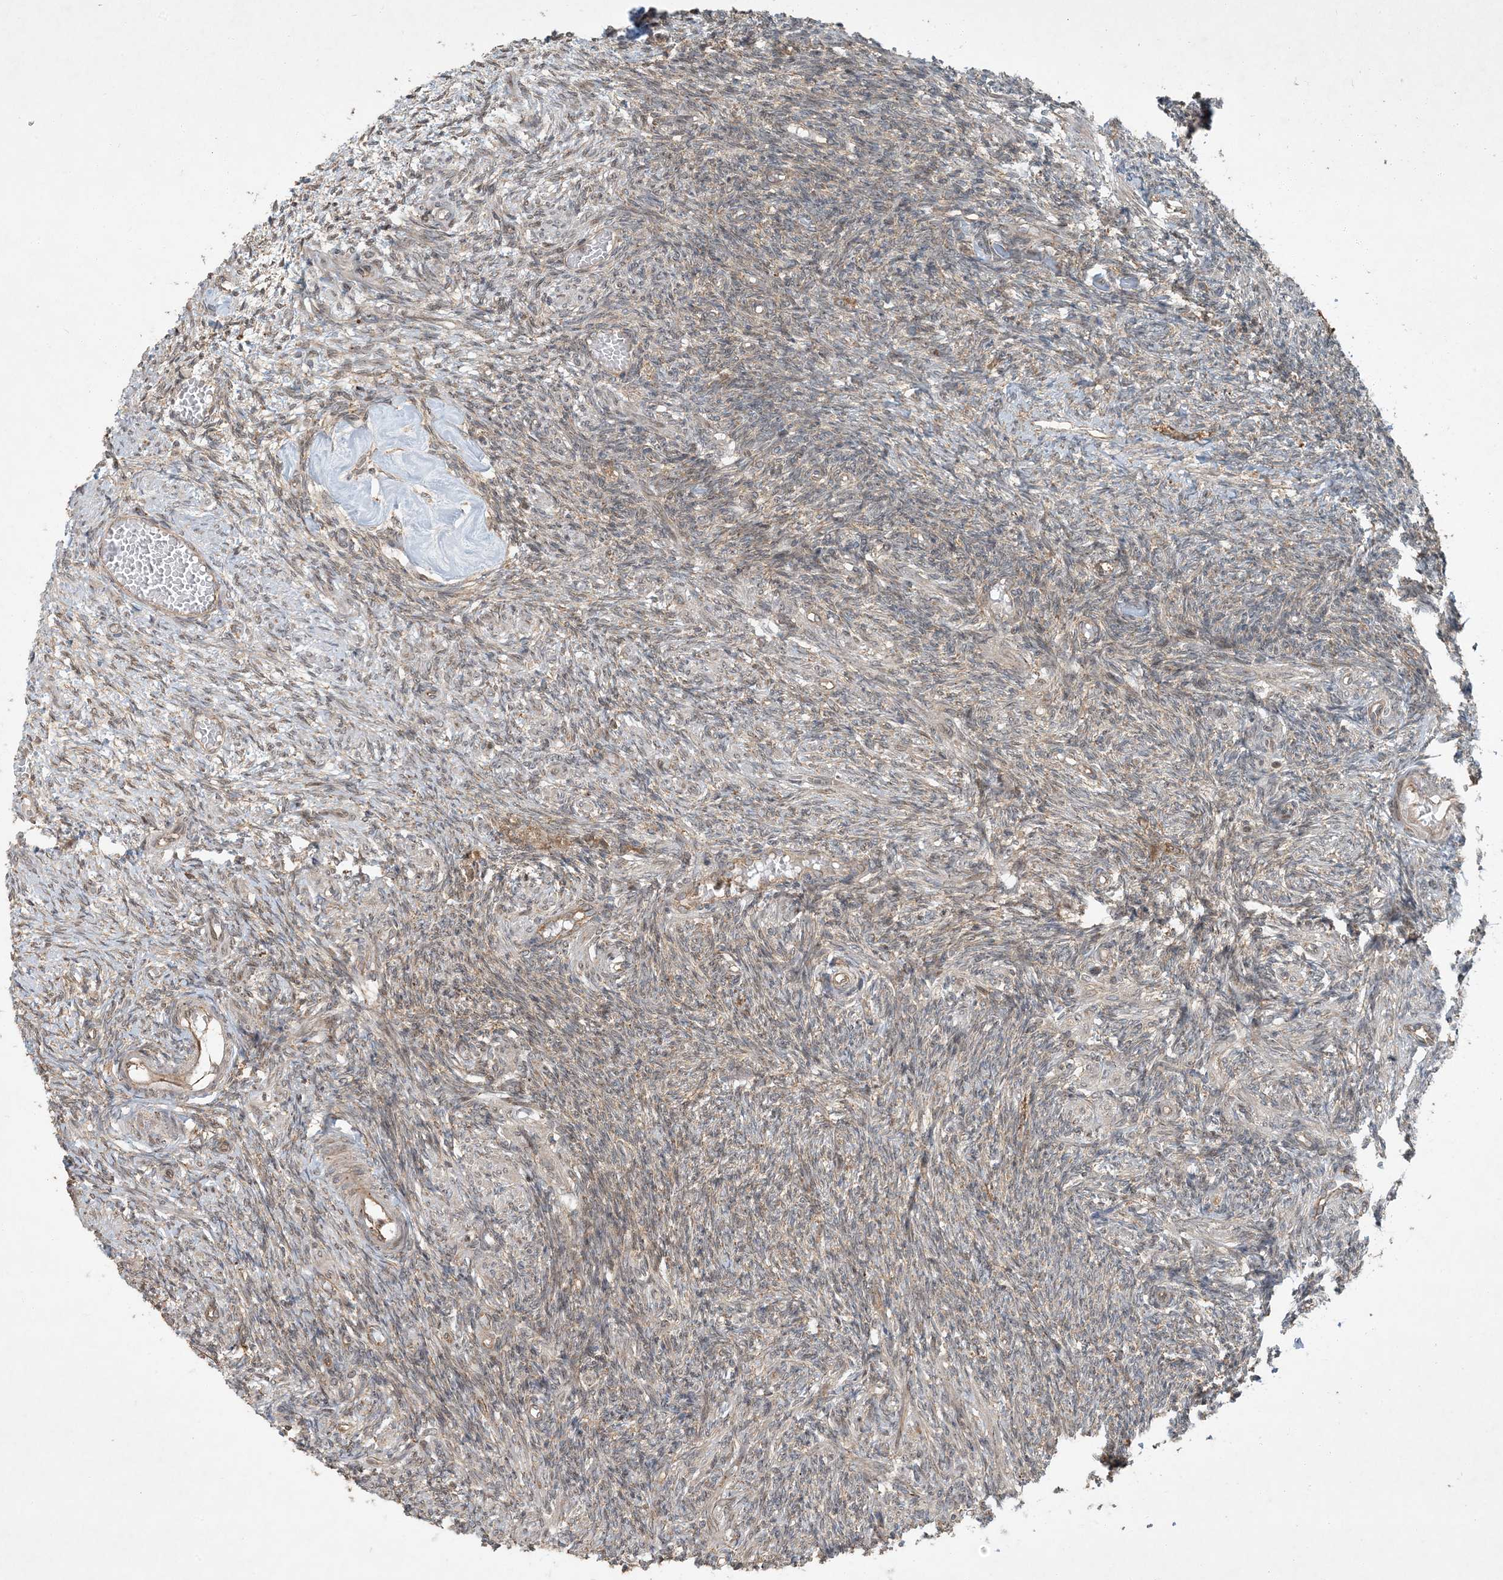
{"staining": {"intensity": "moderate", "quantity": ">75%", "location": "cytoplasmic/membranous"}, "tissue": "ovary", "cell_type": "Follicle cells", "image_type": "normal", "snomed": [{"axis": "morphology", "description": "Normal tissue, NOS"}, {"axis": "topography", "description": "Ovary"}], "caption": "This is a micrograph of immunohistochemistry (IHC) staining of unremarkable ovary, which shows moderate expression in the cytoplasmic/membranous of follicle cells.", "gene": "COMMD8", "patient": {"sex": "female", "age": 27}}